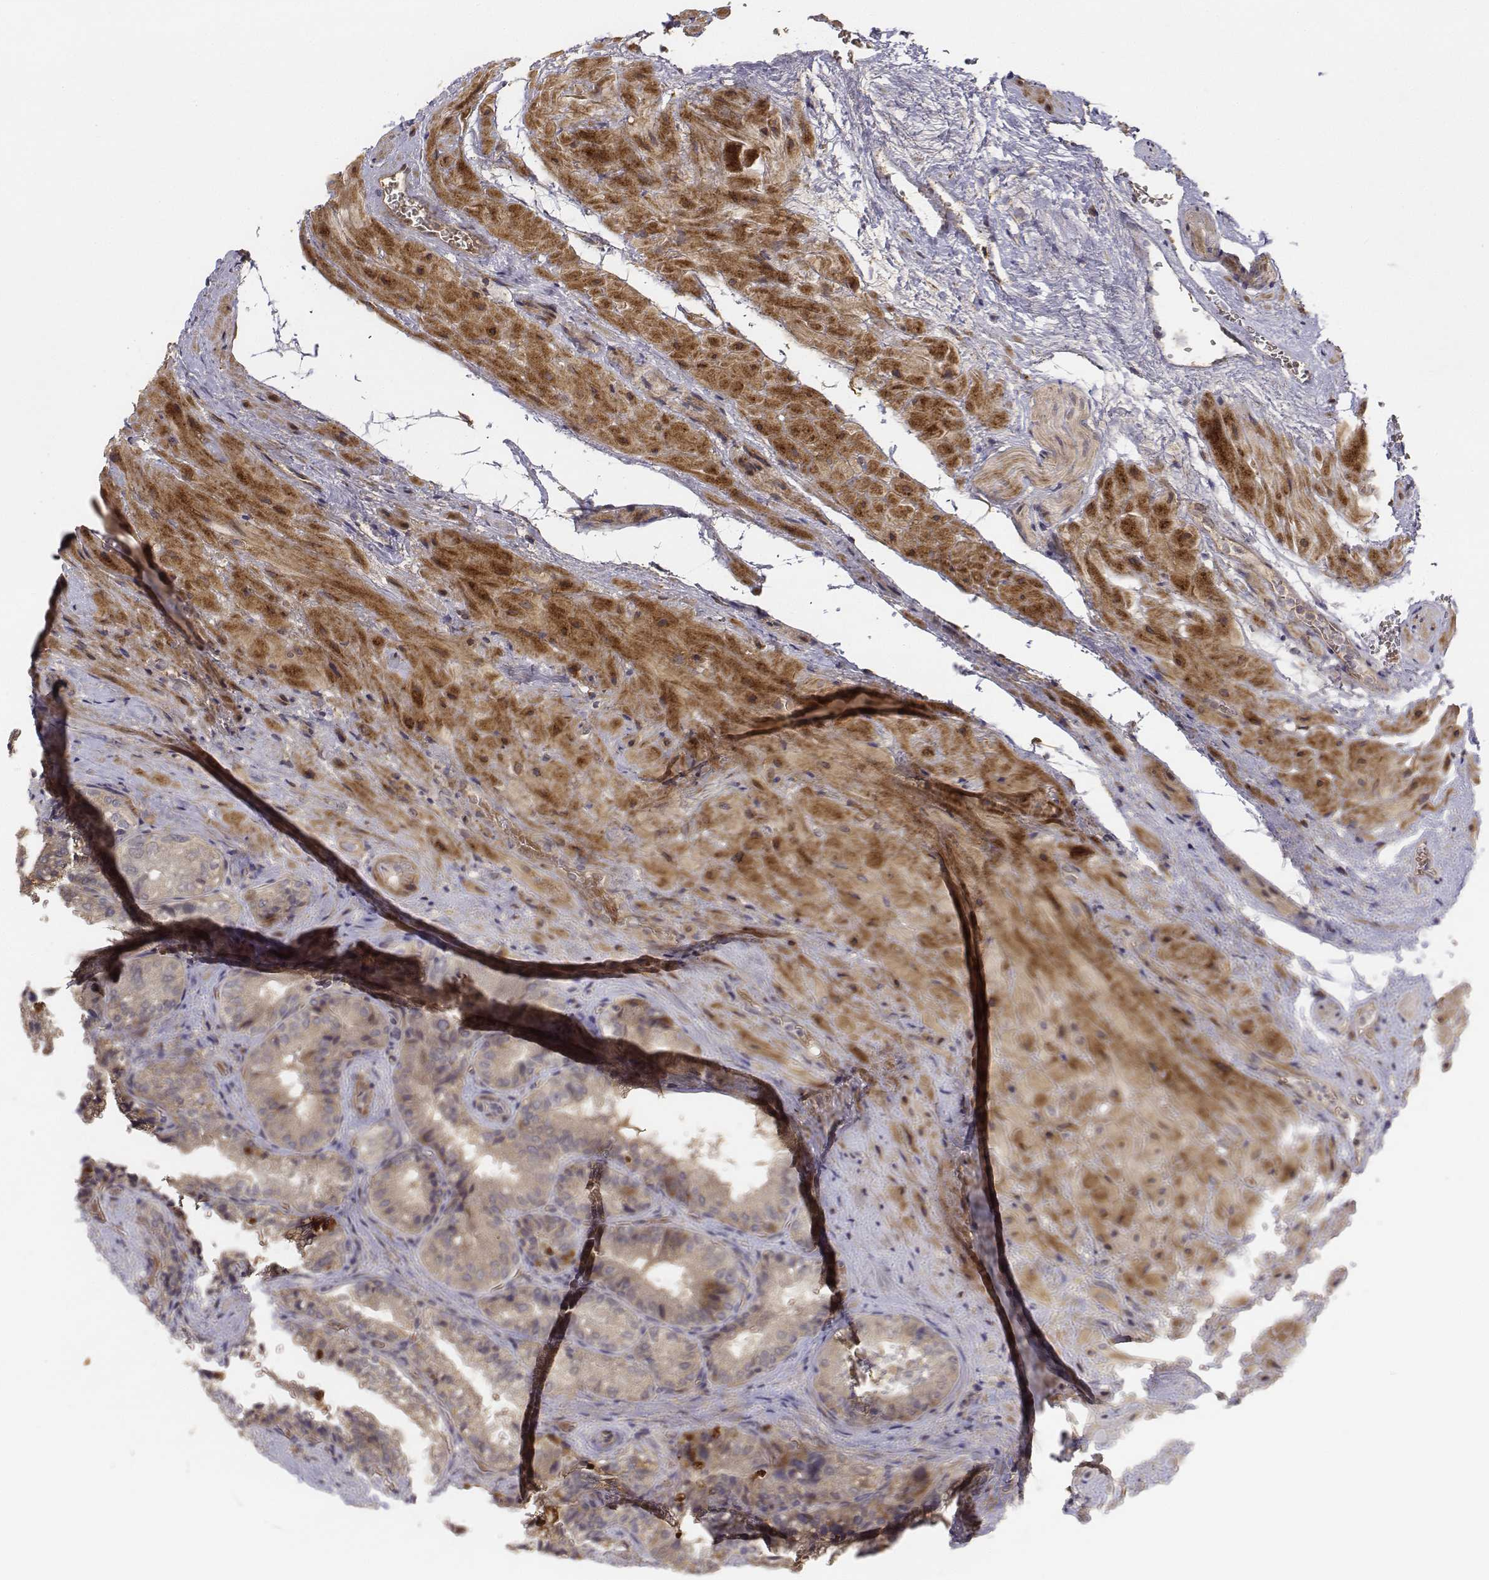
{"staining": {"intensity": "weak", "quantity": ">75%", "location": "cytoplasmic/membranous"}, "tissue": "seminal vesicle", "cell_type": "Glandular cells", "image_type": "normal", "snomed": [{"axis": "morphology", "description": "Normal tissue, NOS"}, {"axis": "topography", "description": "Seminal veicle"}], "caption": "About >75% of glandular cells in normal human seminal vesicle reveal weak cytoplasmic/membranous protein positivity as visualized by brown immunohistochemical staining.", "gene": "FBXO21", "patient": {"sex": "male", "age": 57}}